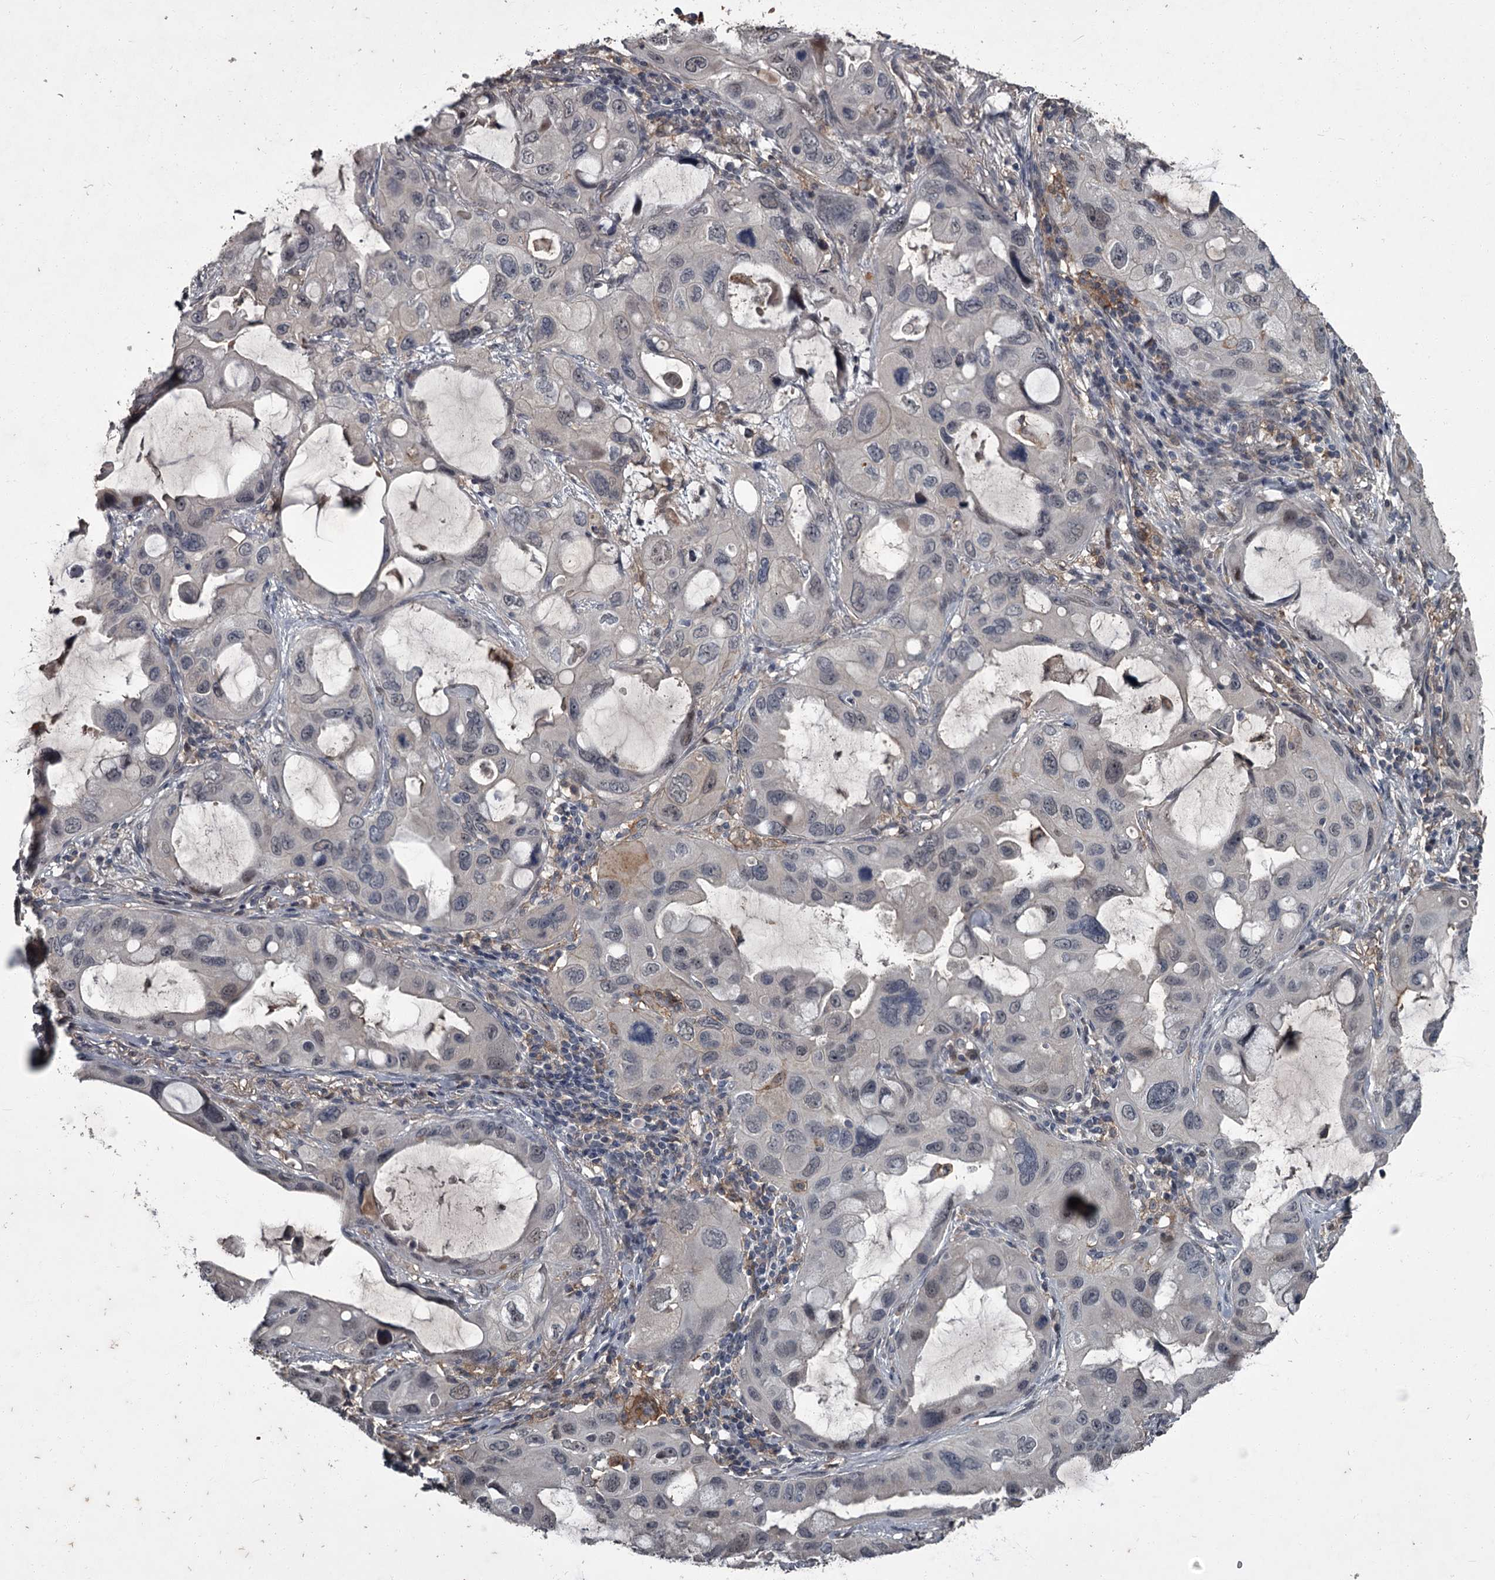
{"staining": {"intensity": "negative", "quantity": "none", "location": "none"}, "tissue": "lung cancer", "cell_type": "Tumor cells", "image_type": "cancer", "snomed": [{"axis": "morphology", "description": "Squamous cell carcinoma, NOS"}, {"axis": "topography", "description": "Lung"}], "caption": "This is an IHC image of human lung cancer. There is no staining in tumor cells.", "gene": "FLVCR2", "patient": {"sex": "female", "age": 73}}